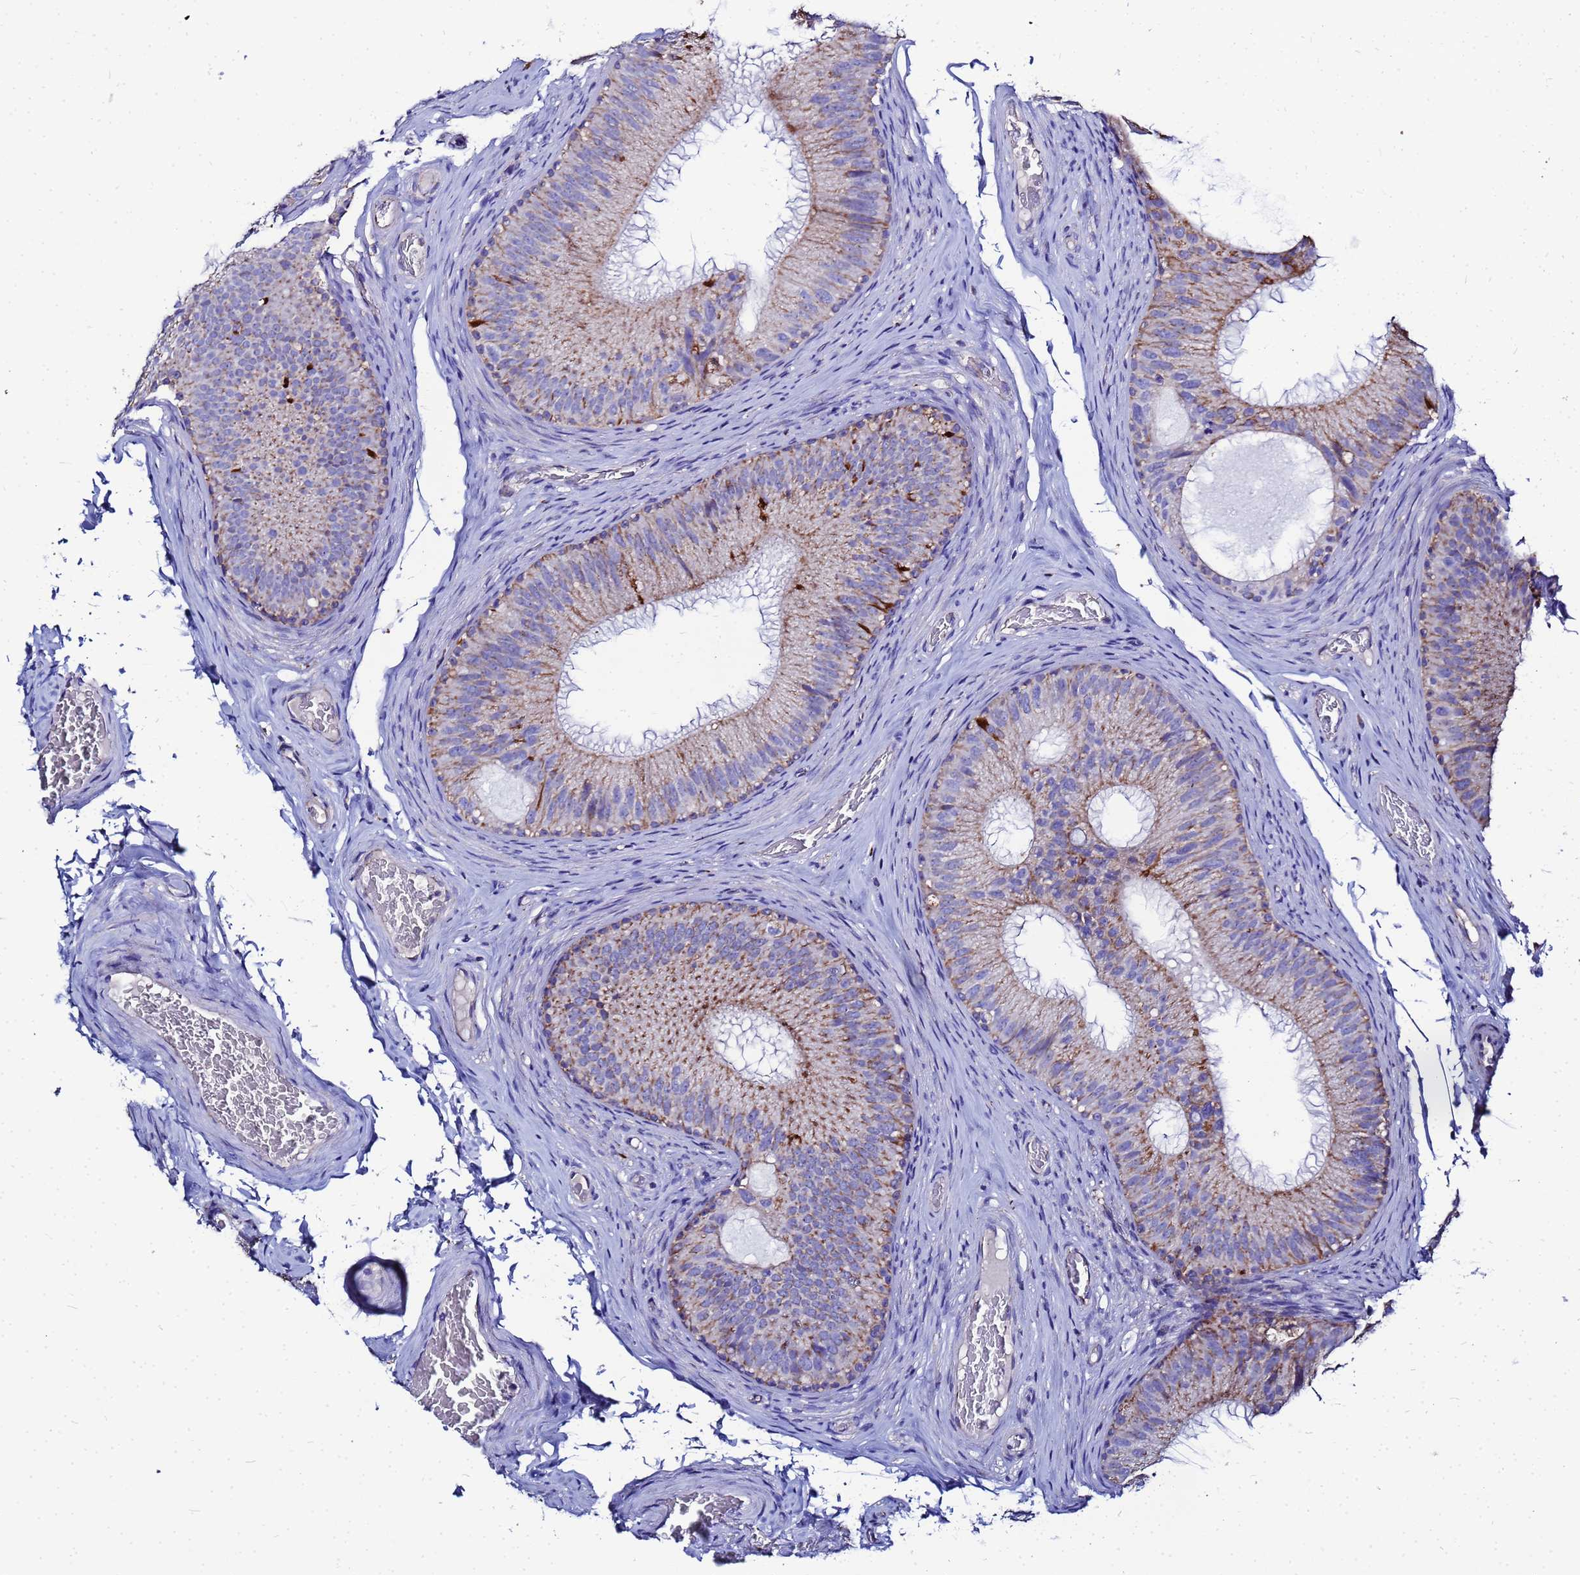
{"staining": {"intensity": "moderate", "quantity": "25%-75%", "location": "cytoplasmic/membranous"}, "tissue": "epididymis", "cell_type": "Glandular cells", "image_type": "normal", "snomed": [{"axis": "morphology", "description": "Normal tissue, NOS"}, {"axis": "topography", "description": "Epididymis"}], "caption": "Immunohistochemical staining of normal epididymis reveals moderate cytoplasmic/membranous protein expression in about 25%-75% of glandular cells. Using DAB (brown) and hematoxylin (blue) stains, captured at high magnification using brightfield microscopy.", "gene": "FAHD2A", "patient": {"sex": "male", "age": 34}}